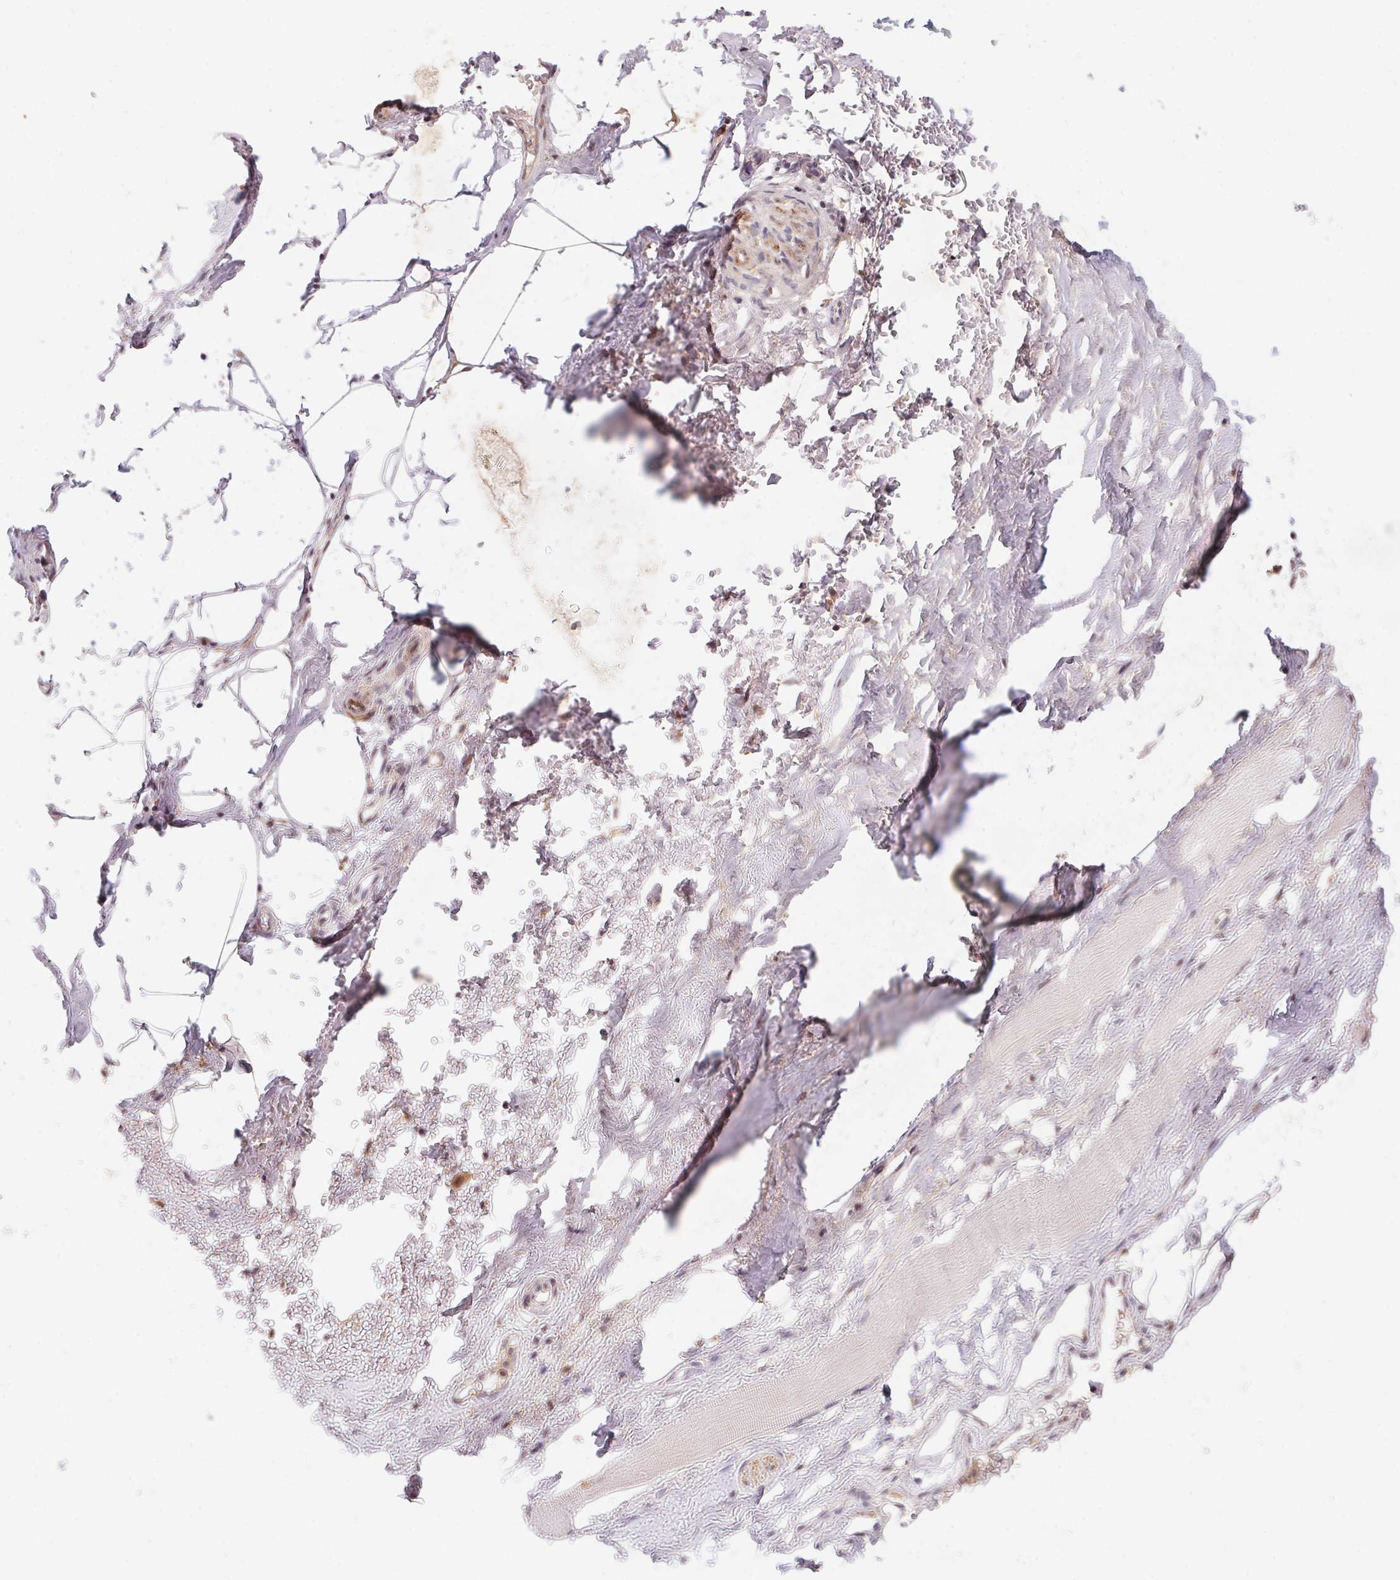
{"staining": {"intensity": "negative", "quantity": "none", "location": "none"}, "tissue": "adipose tissue", "cell_type": "Adipocytes", "image_type": "normal", "snomed": [{"axis": "morphology", "description": "Normal tissue, NOS"}, {"axis": "topography", "description": "Prostate"}, {"axis": "topography", "description": "Peripheral nerve tissue"}], "caption": "Immunohistochemical staining of benign adipose tissue shows no significant positivity in adipocytes. (DAB (3,3'-diaminobenzidine) immunohistochemistry with hematoxylin counter stain).", "gene": "SLC52A2", "patient": {"sex": "male", "age": 55}}